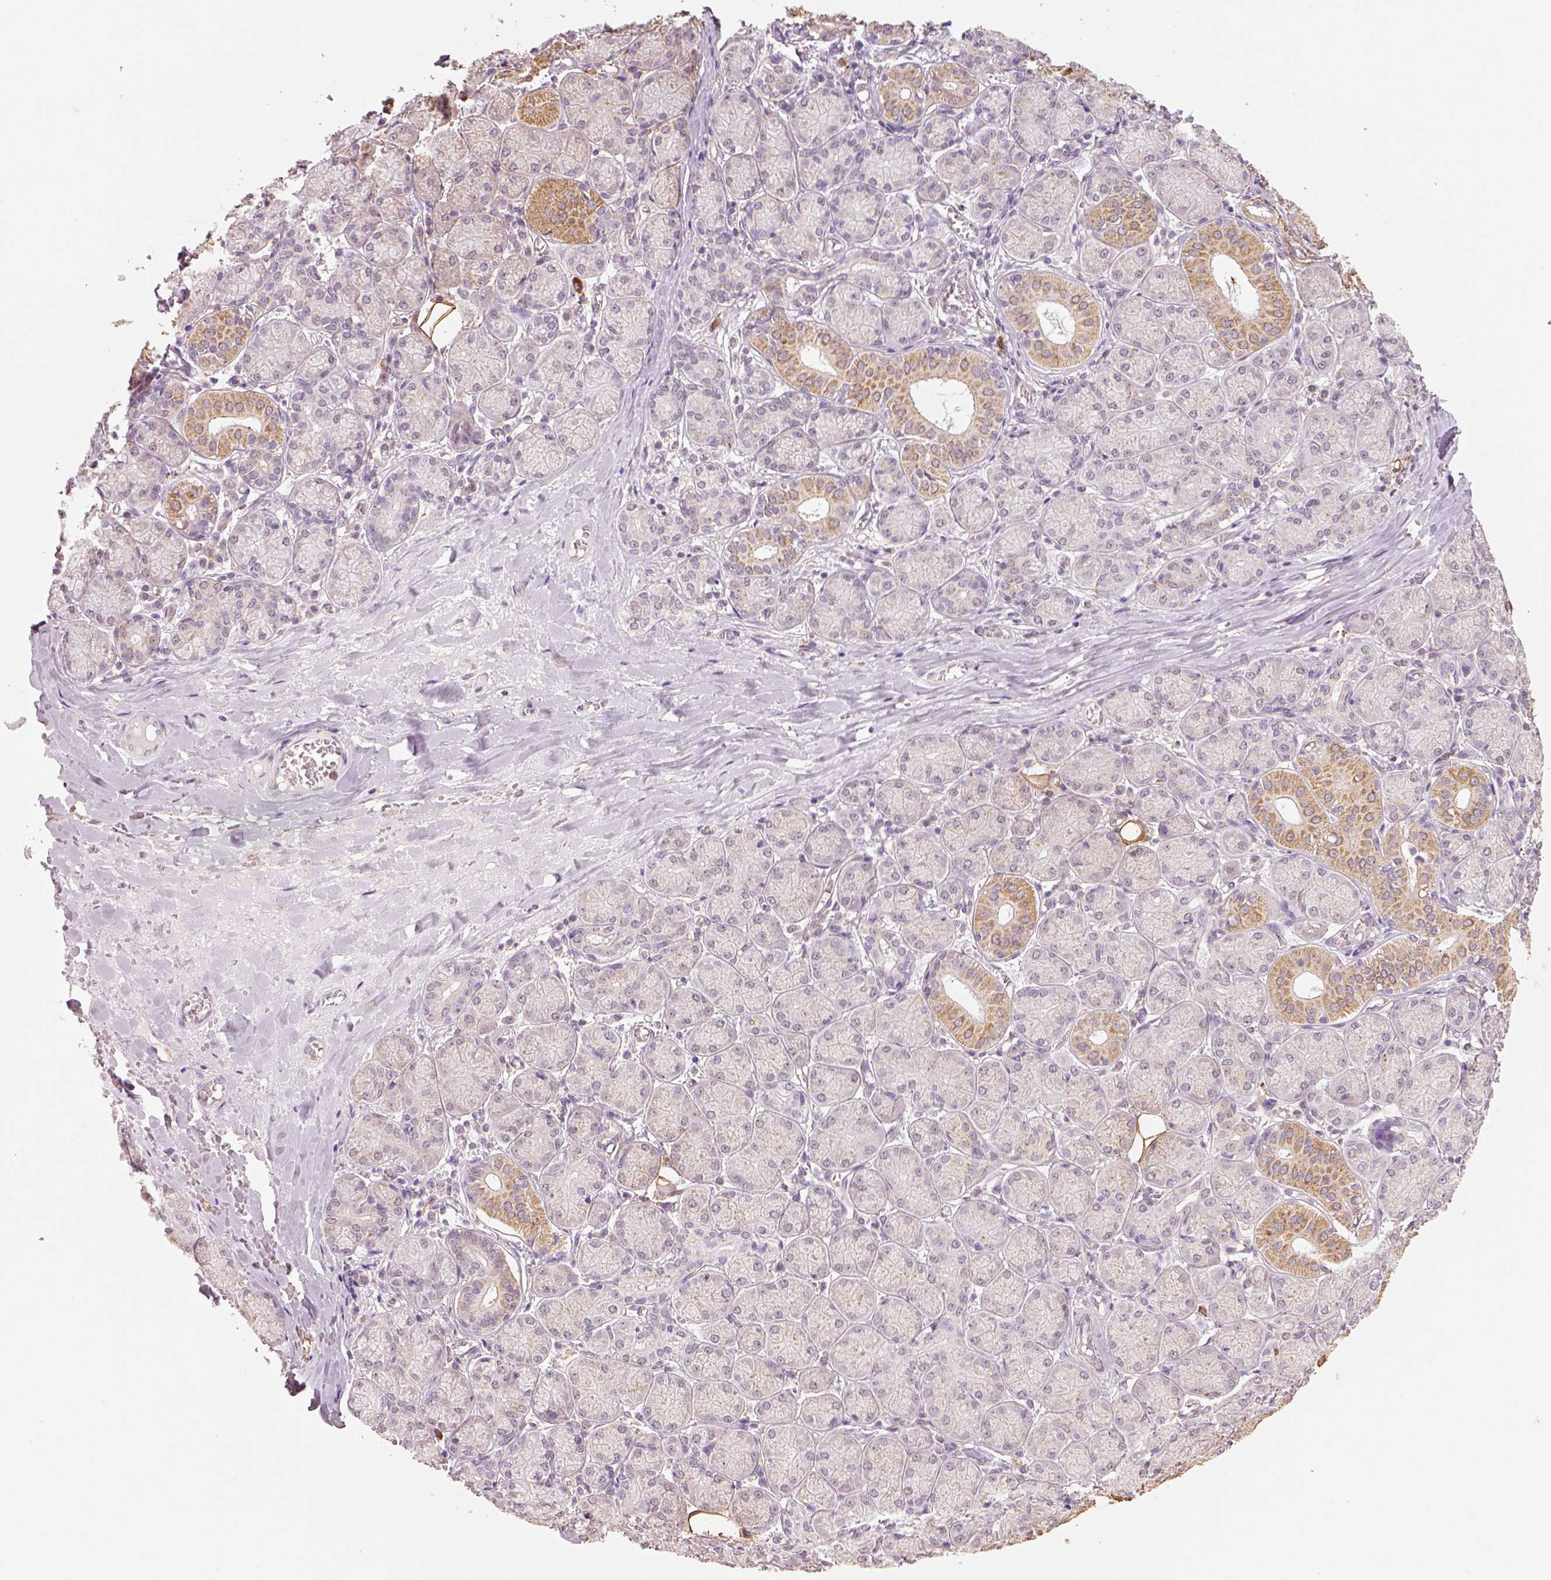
{"staining": {"intensity": "moderate", "quantity": "<25%", "location": "cytoplasmic/membranous"}, "tissue": "salivary gland", "cell_type": "Glandular cells", "image_type": "normal", "snomed": [{"axis": "morphology", "description": "Normal tissue, NOS"}, {"axis": "topography", "description": "Salivary gland"}, {"axis": "topography", "description": "Peripheral nerve tissue"}], "caption": "This photomicrograph exhibits IHC staining of benign human salivary gland, with low moderate cytoplasmic/membranous positivity in about <25% of glandular cells.", "gene": "AP2B1", "patient": {"sex": "female", "age": 24}}